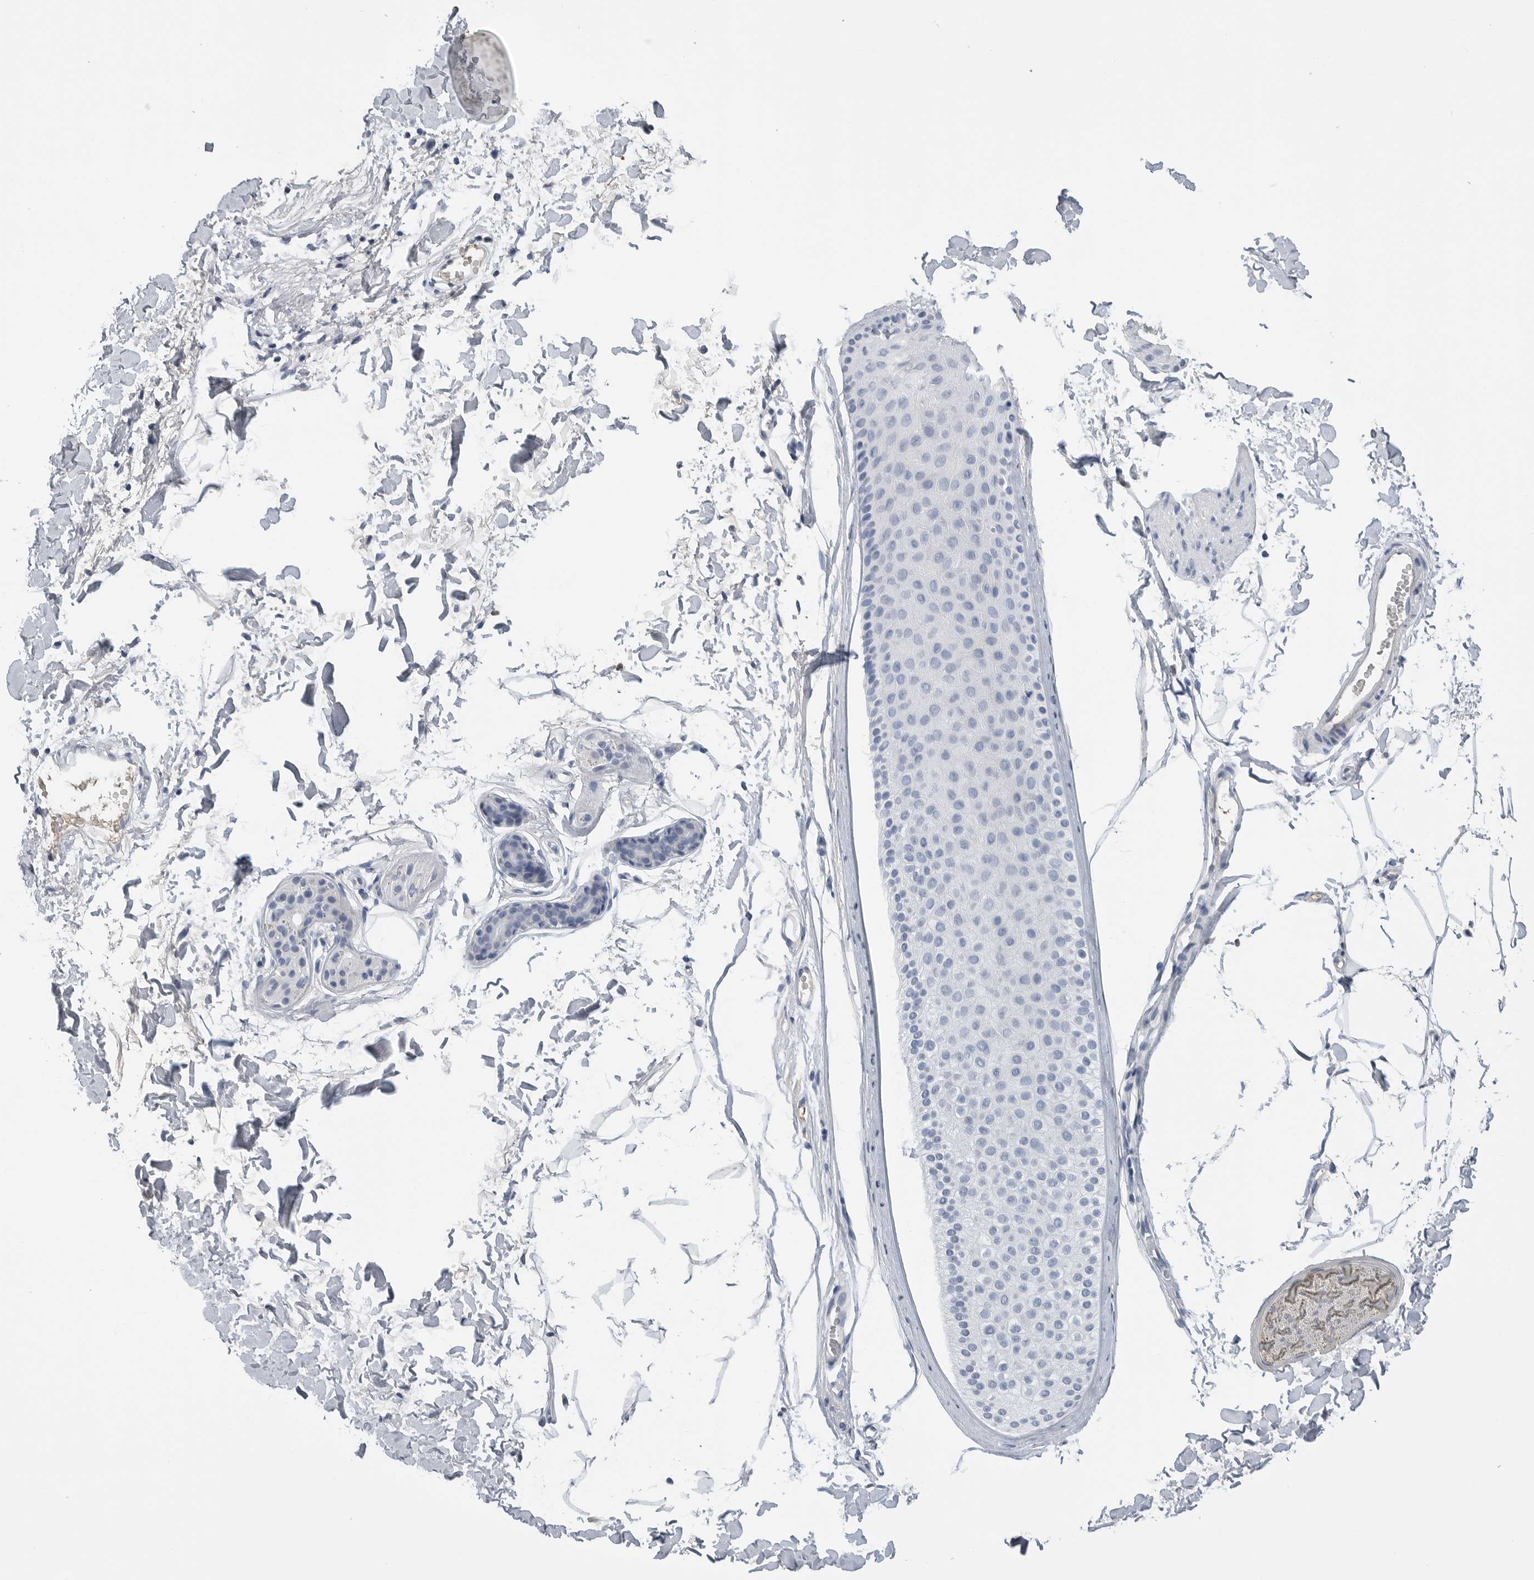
{"staining": {"intensity": "negative", "quantity": "none", "location": "none"}, "tissue": "skin cancer", "cell_type": "Tumor cells", "image_type": "cancer", "snomed": [{"axis": "morphology", "description": "Normal tissue, NOS"}, {"axis": "morphology", "description": "Basal cell carcinoma"}, {"axis": "topography", "description": "Skin"}], "caption": "The micrograph exhibits no staining of tumor cells in skin cancer (basal cell carcinoma). (IHC, brightfield microscopy, high magnification).", "gene": "FABP6", "patient": {"sex": "female", "age": 70}}